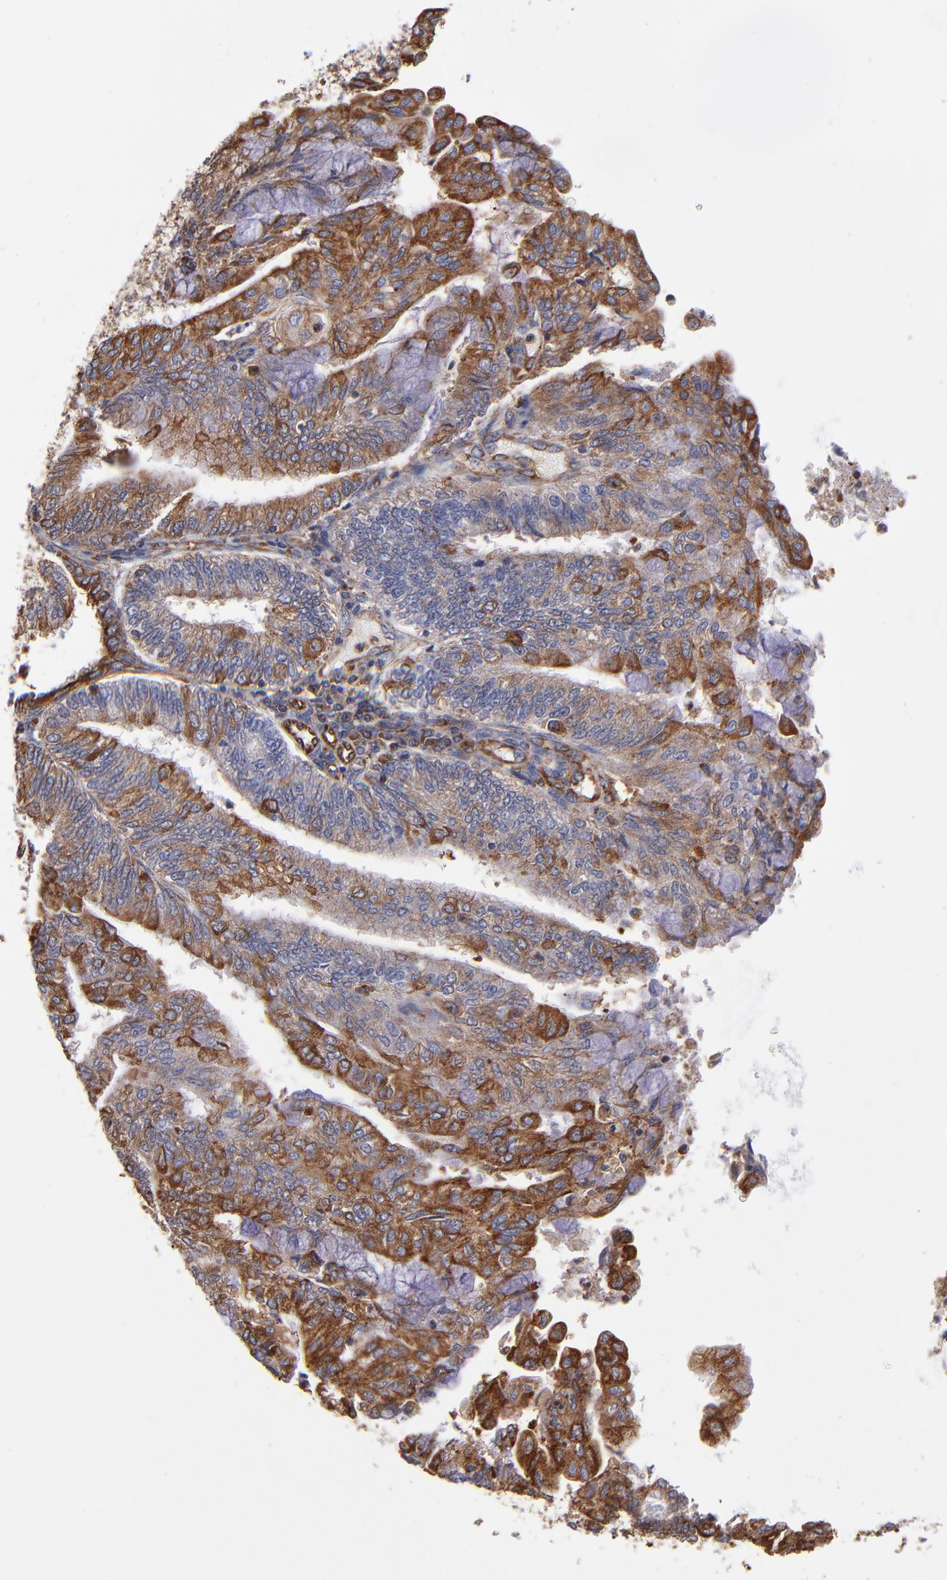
{"staining": {"intensity": "strong", "quantity": "25%-75%", "location": "cytoplasmic/membranous"}, "tissue": "endometrial cancer", "cell_type": "Tumor cells", "image_type": "cancer", "snomed": [{"axis": "morphology", "description": "Adenocarcinoma, NOS"}, {"axis": "topography", "description": "Endometrium"}], "caption": "High-power microscopy captured an IHC photomicrograph of endometrial cancer (adenocarcinoma), revealing strong cytoplasmic/membranous expression in approximately 25%-75% of tumor cells.", "gene": "MVP", "patient": {"sex": "female", "age": 59}}